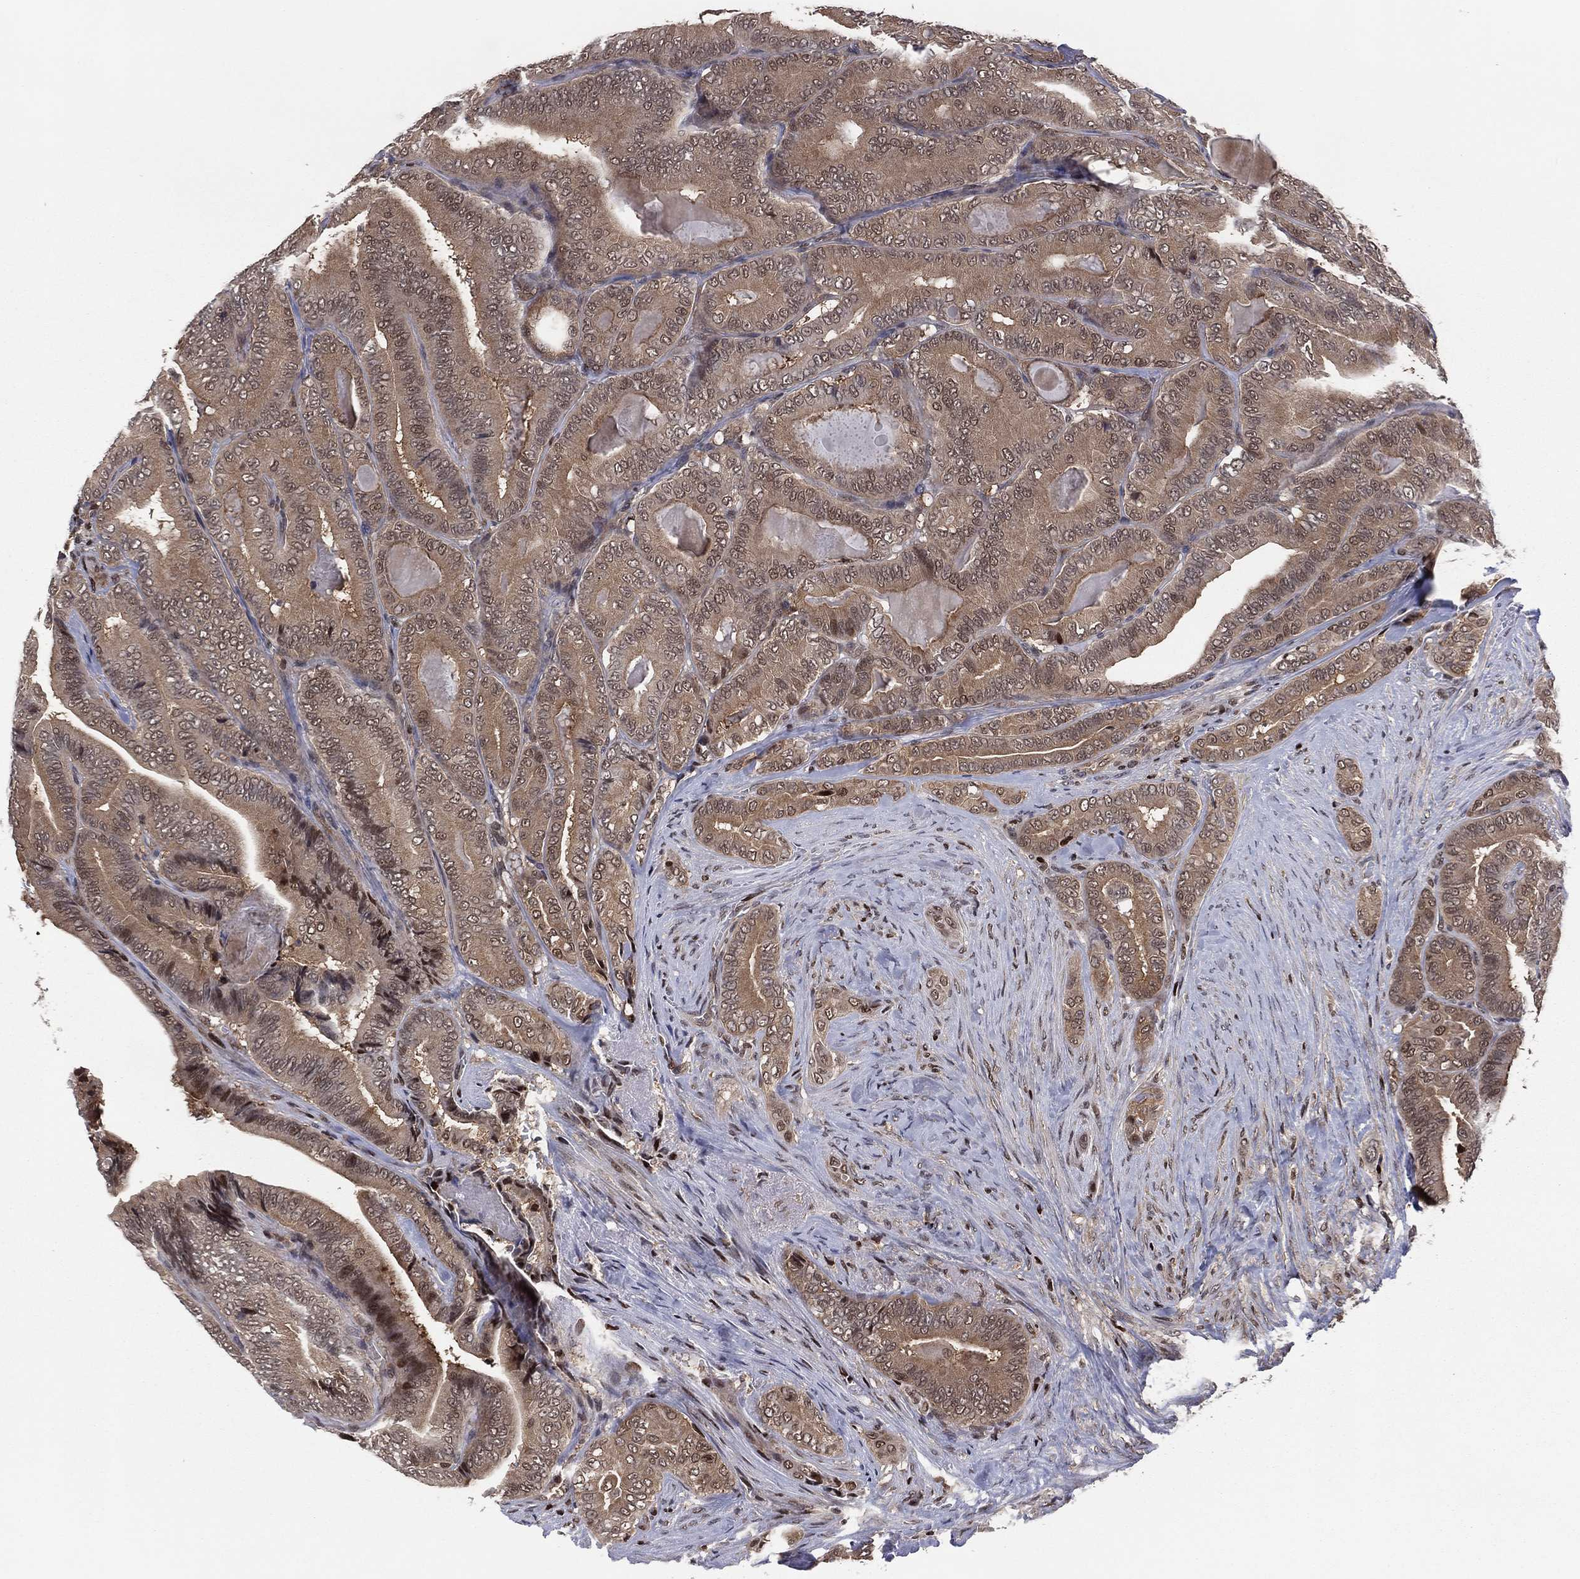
{"staining": {"intensity": "moderate", "quantity": ">75%", "location": "cytoplasmic/membranous"}, "tissue": "thyroid cancer", "cell_type": "Tumor cells", "image_type": "cancer", "snomed": [{"axis": "morphology", "description": "Papillary adenocarcinoma, NOS"}, {"axis": "topography", "description": "Thyroid gland"}], "caption": "Protein staining of papillary adenocarcinoma (thyroid) tissue exhibits moderate cytoplasmic/membranous positivity in about >75% of tumor cells.", "gene": "PSMA1", "patient": {"sex": "male", "age": 61}}